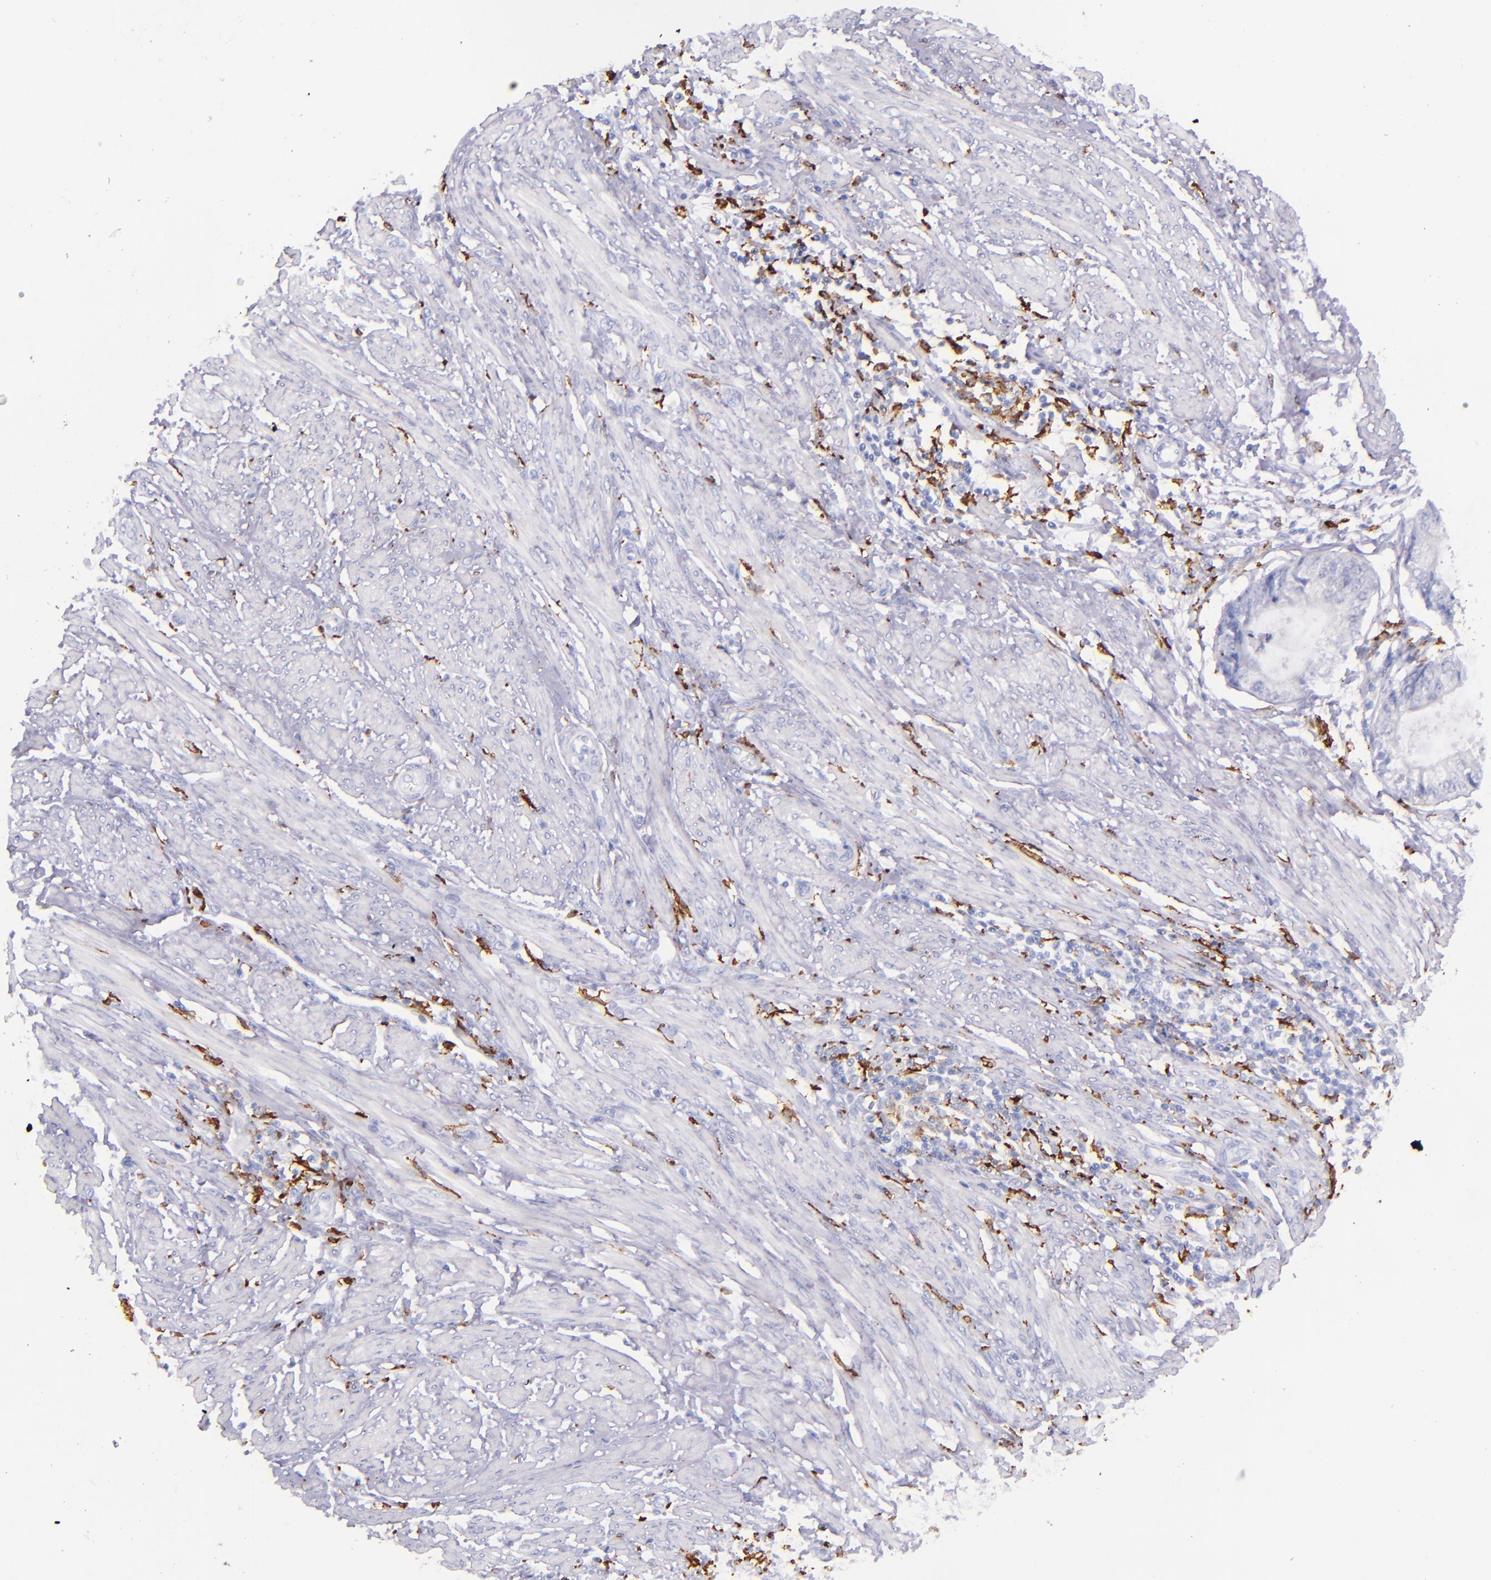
{"staining": {"intensity": "negative", "quantity": "none", "location": "none"}, "tissue": "endometrial cancer", "cell_type": "Tumor cells", "image_type": "cancer", "snomed": [{"axis": "morphology", "description": "Adenocarcinoma, NOS"}, {"axis": "topography", "description": "Endometrium"}], "caption": "Protein analysis of endometrial adenocarcinoma demonstrates no significant staining in tumor cells. (DAB IHC visualized using brightfield microscopy, high magnification).", "gene": "CD163", "patient": {"sex": "female", "age": 63}}